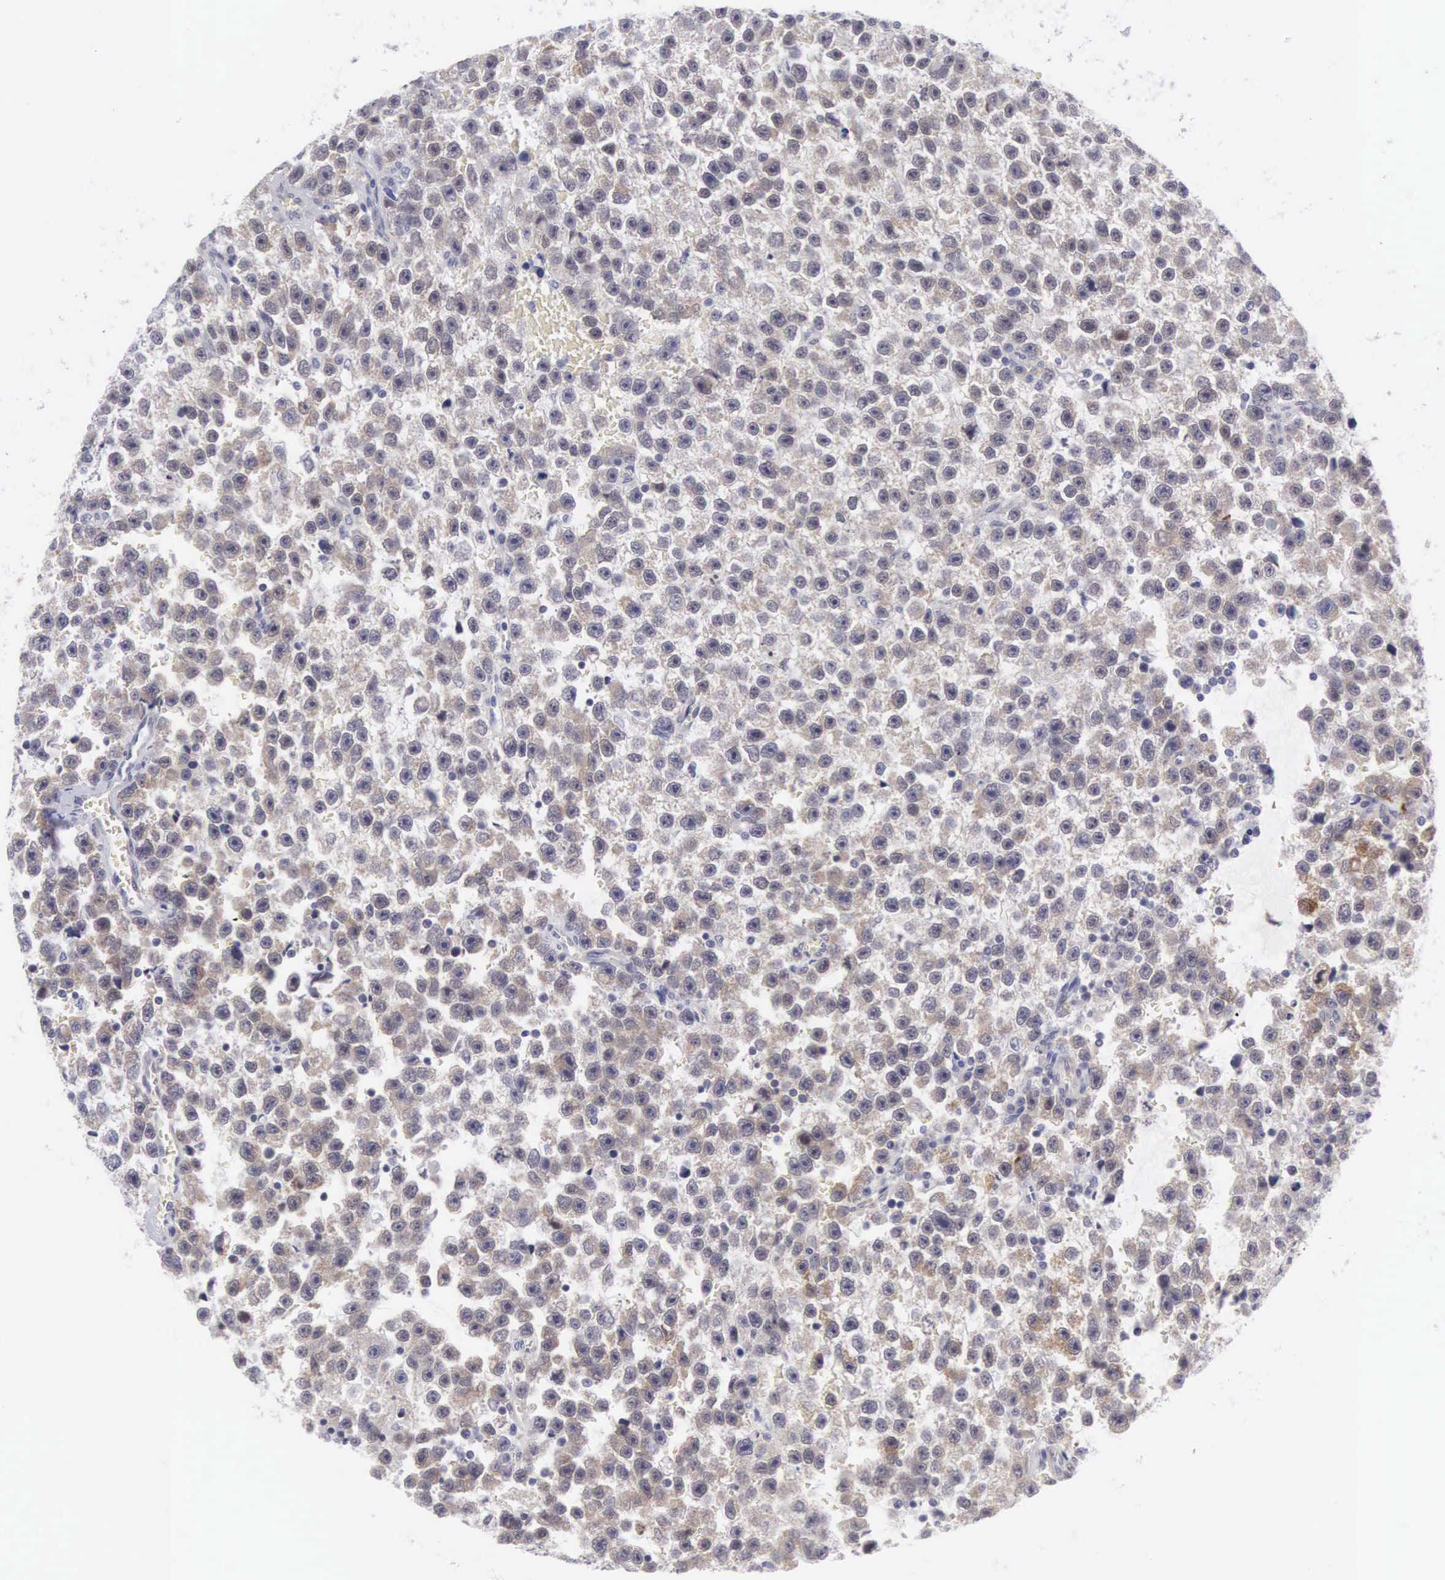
{"staining": {"intensity": "weak", "quantity": ">75%", "location": "cytoplasmic/membranous"}, "tissue": "testis cancer", "cell_type": "Tumor cells", "image_type": "cancer", "snomed": [{"axis": "morphology", "description": "Seminoma, NOS"}, {"axis": "topography", "description": "Testis"}], "caption": "Protein staining shows weak cytoplasmic/membranous staining in approximately >75% of tumor cells in seminoma (testis). (DAB (3,3'-diaminobenzidine) = brown stain, brightfield microscopy at high magnification).", "gene": "SOX11", "patient": {"sex": "male", "age": 33}}